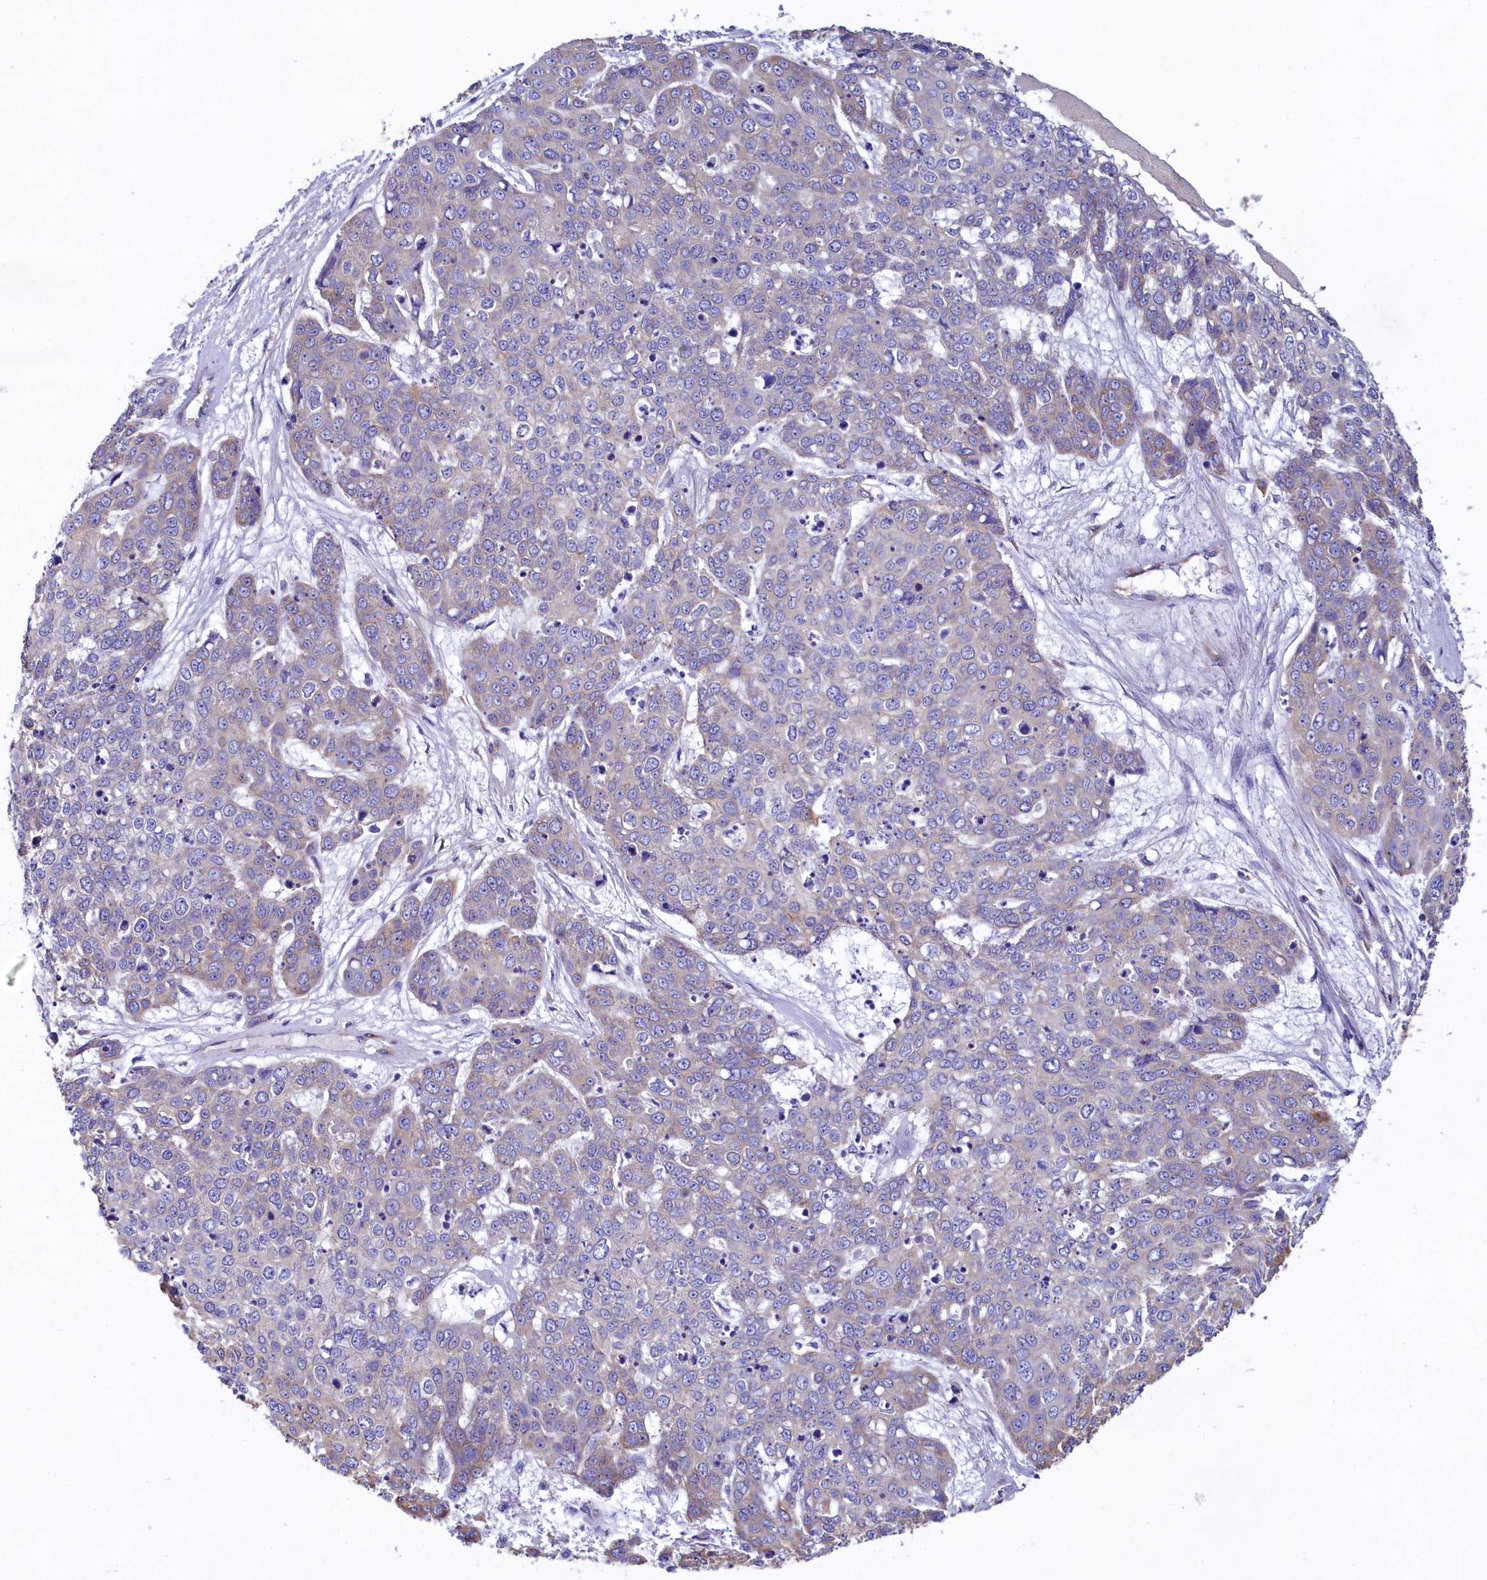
{"staining": {"intensity": "weak", "quantity": "<25%", "location": "cytoplasmic/membranous"}, "tissue": "skin cancer", "cell_type": "Tumor cells", "image_type": "cancer", "snomed": [{"axis": "morphology", "description": "Squamous cell carcinoma, NOS"}, {"axis": "topography", "description": "Skin"}], "caption": "Tumor cells show no significant positivity in skin cancer (squamous cell carcinoma).", "gene": "GPR21", "patient": {"sex": "male", "age": 71}}